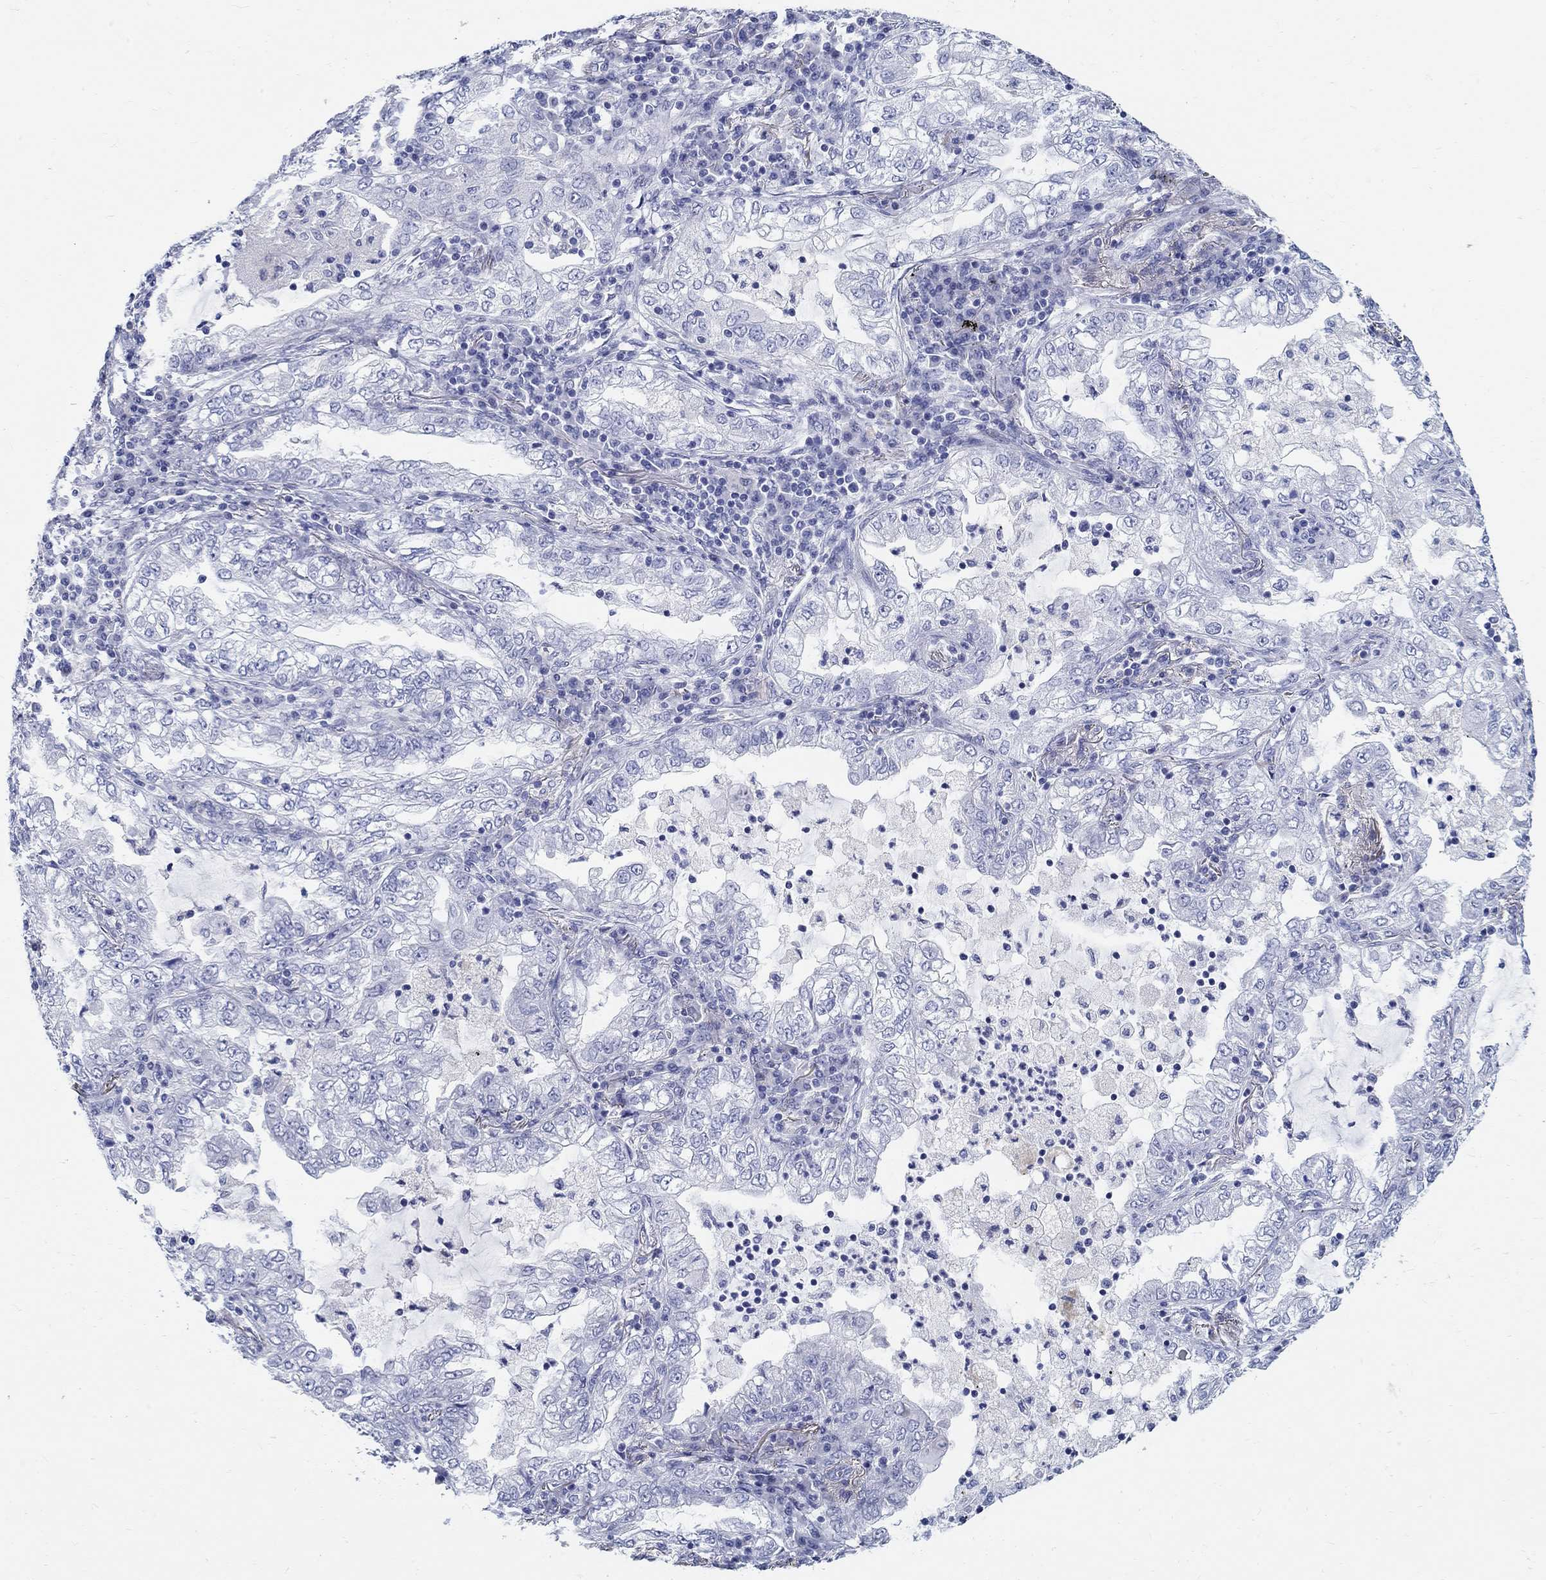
{"staining": {"intensity": "negative", "quantity": "none", "location": "none"}, "tissue": "lung cancer", "cell_type": "Tumor cells", "image_type": "cancer", "snomed": [{"axis": "morphology", "description": "Adenocarcinoma, NOS"}, {"axis": "topography", "description": "Lung"}], "caption": "Tumor cells show no significant expression in lung cancer.", "gene": "CRYGS", "patient": {"sex": "female", "age": 73}}